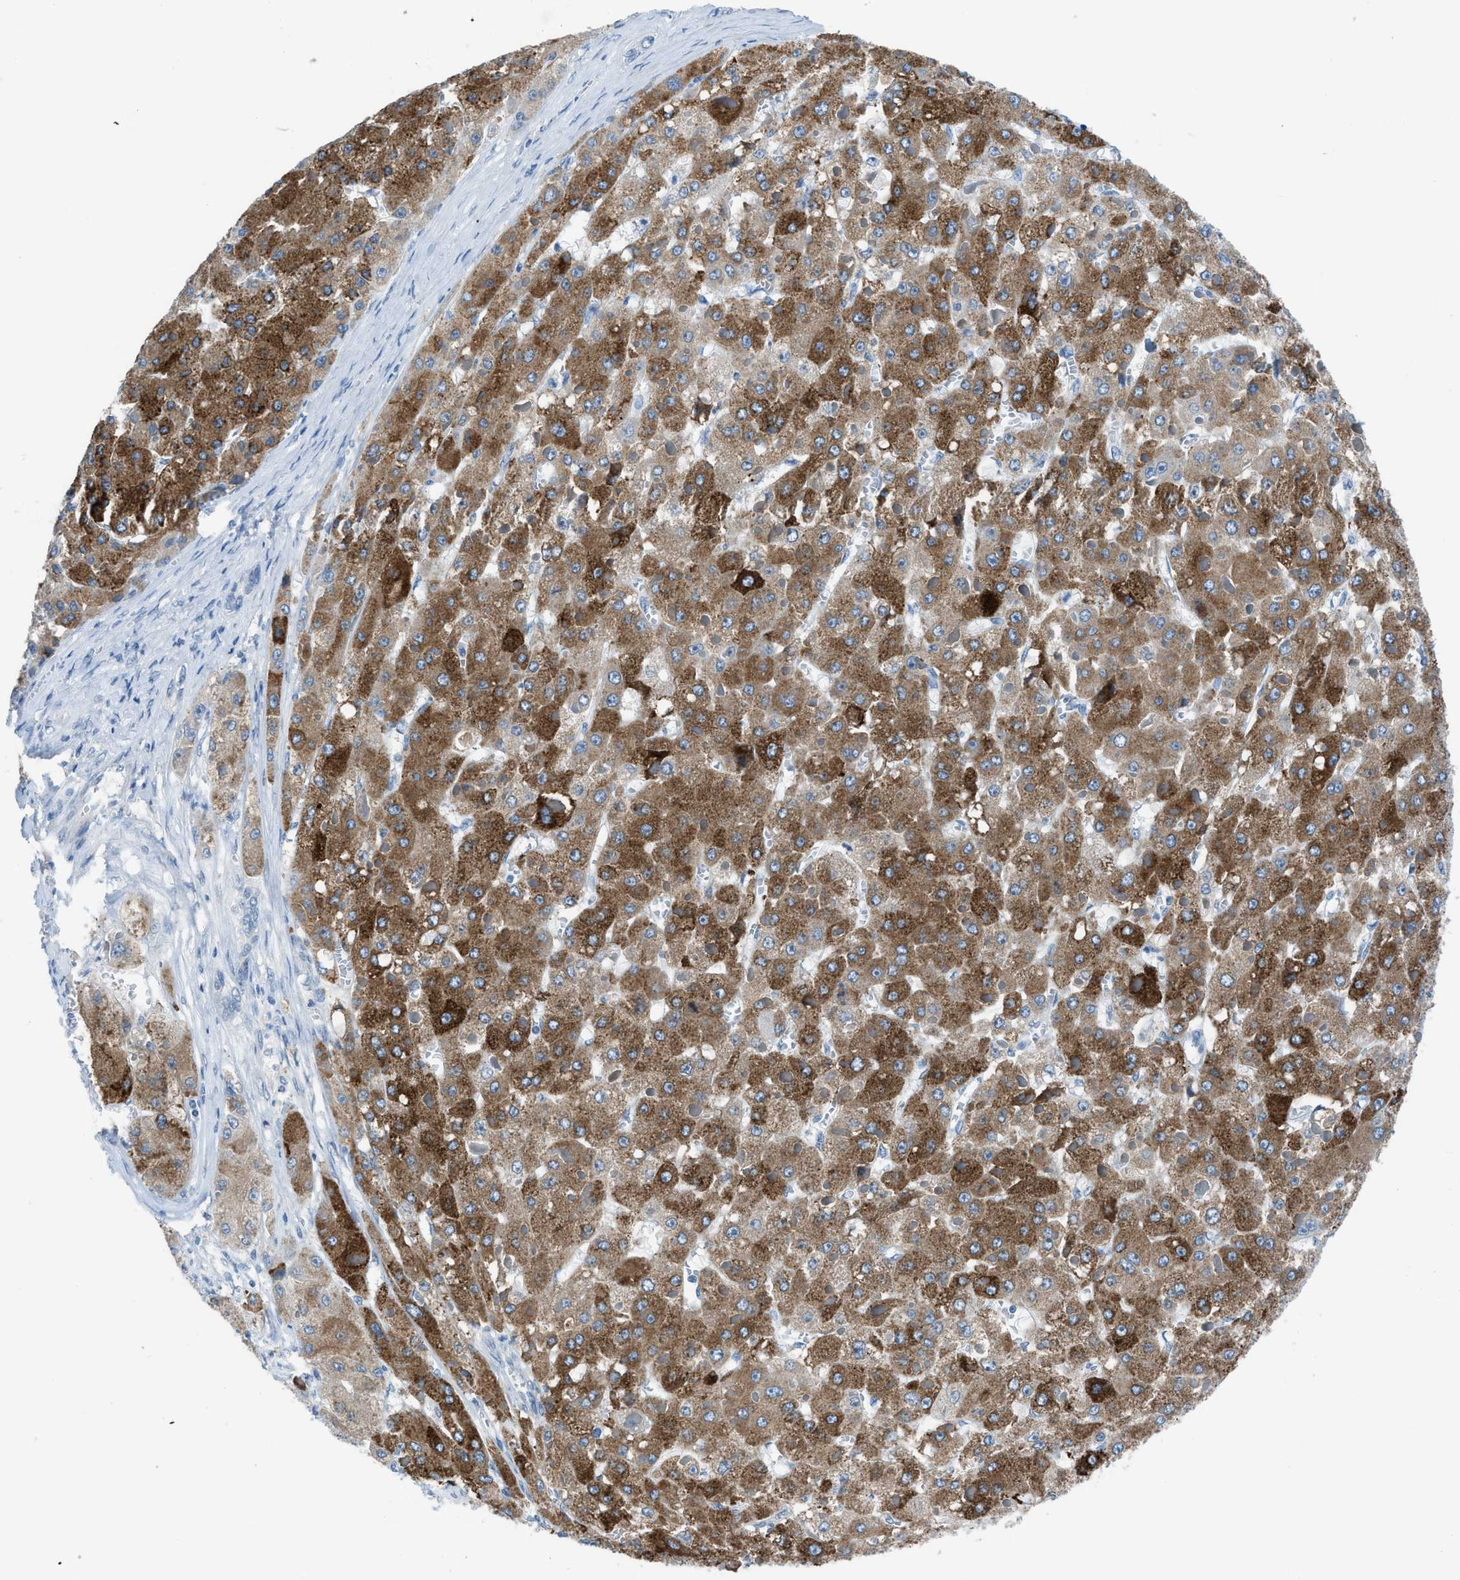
{"staining": {"intensity": "strong", "quantity": ">75%", "location": "cytoplasmic/membranous"}, "tissue": "liver cancer", "cell_type": "Tumor cells", "image_type": "cancer", "snomed": [{"axis": "morphology", "description": "Carcinoma, Hepatocellular, NOS"}, {"axis": "topography", "description": "Liver"}], "caption": "A high-resolution histopathology image shows immunohistochemistry (IHC) staining of liver hepatocellular carcinoma, which displays strong cytoplasmic/membranous expression in approximately >75% of tumor cells. The staining is performed using DAB (3,3'-diaminobenzidine) brown chromogen to label protein expression. The nuclei are counter-stained blue using hematoxylin.", "gene": "ACAN", "patient": {"sex": "female", "age": 73}}